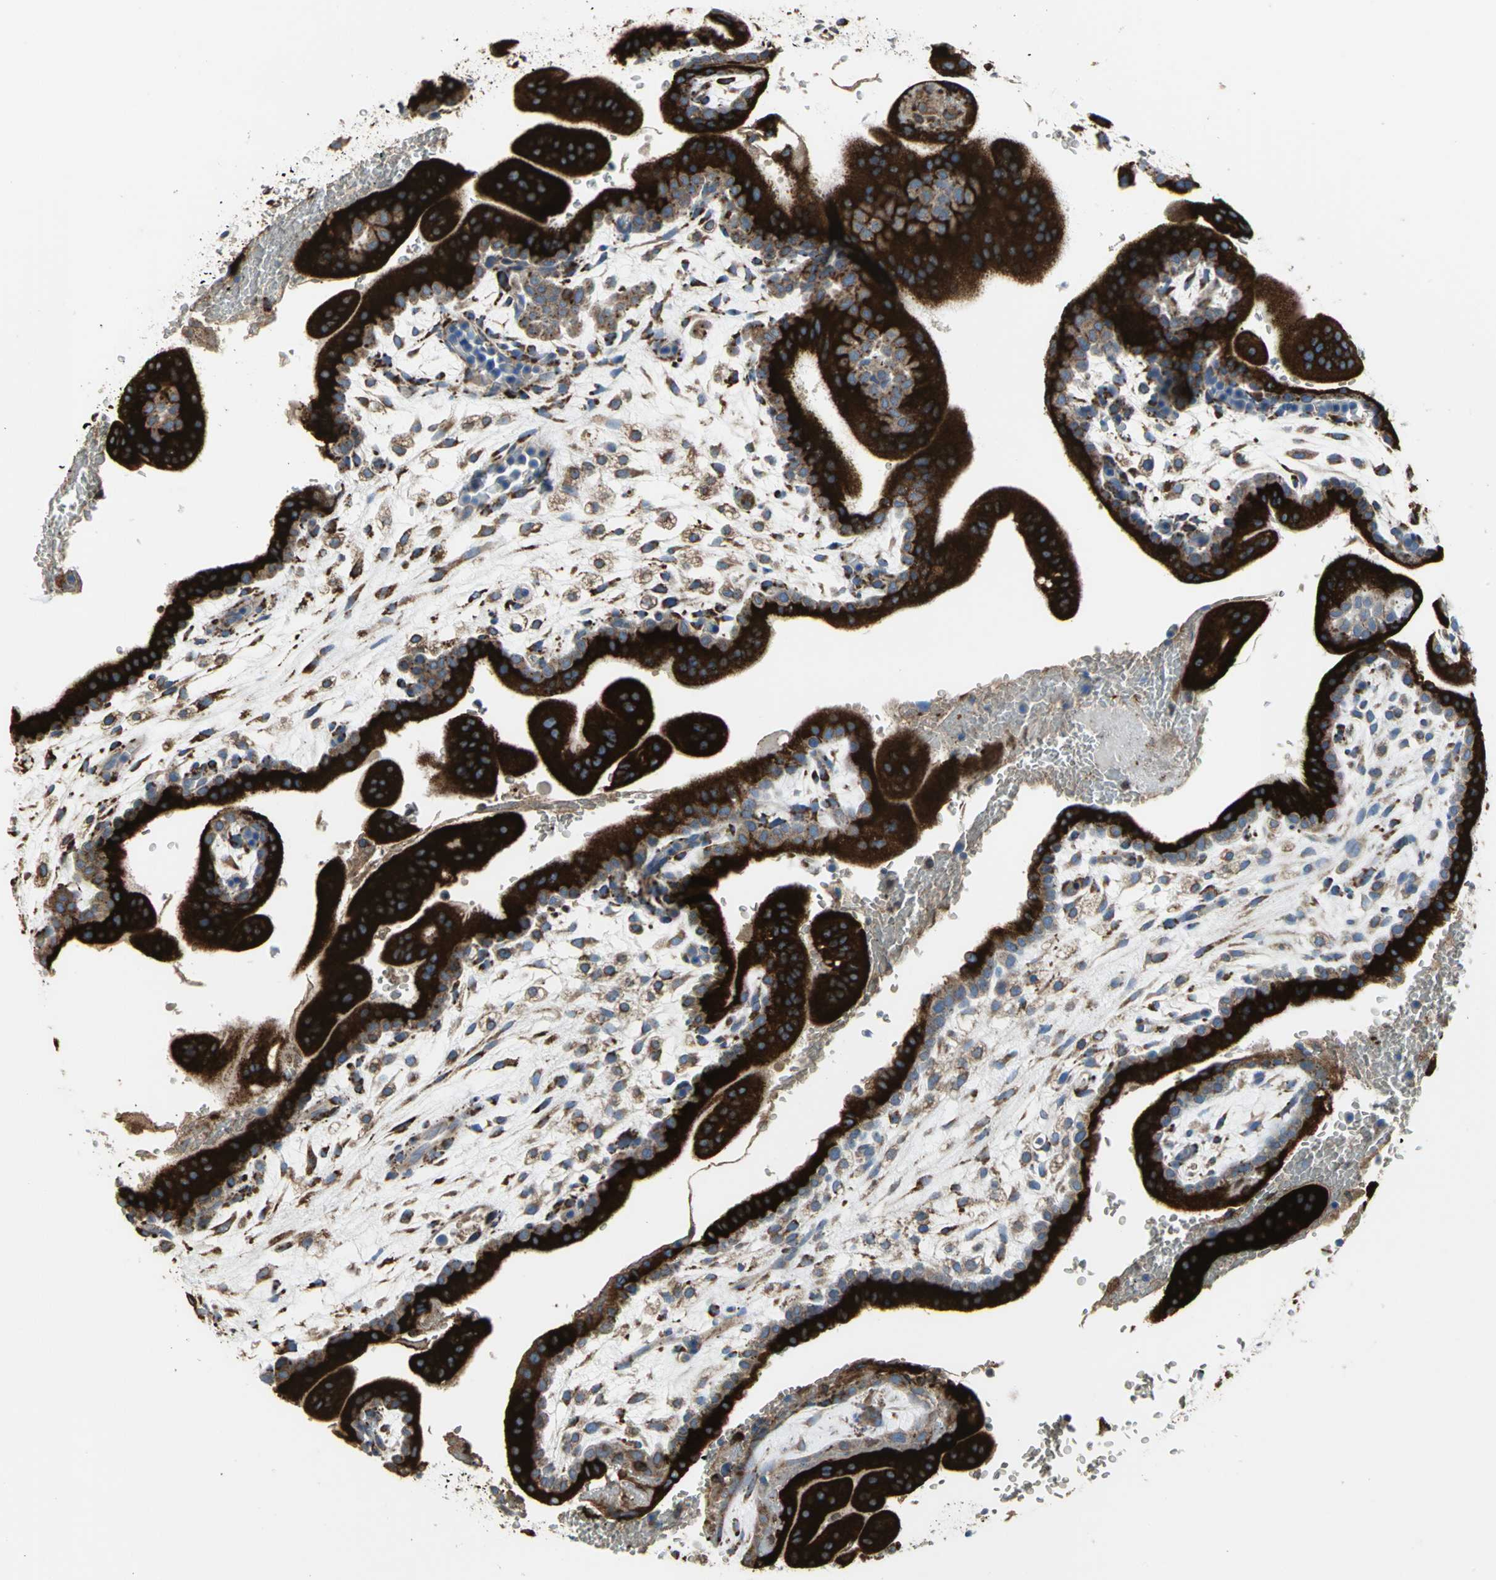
{"staining": {"intensity": "moderate", "quantity": ">75%", "location": "cytoplasmic/membranous"}, "tissue": "placenta", "cell_type": "Decidual cells", "image_type": "normal", "snomed": [{"axis": "morphology", "description": "Normal tissue, NOS"}, {"axis": "topography", "description": "Placenta"}], "caption": "Unremarkable placenta was stained to show a protein in brown. There is medium levels of moderate cytoplasmic/membranous expression in about >75% of decidual cells.", "gene": "SDF2L1", "patient": {"sex": "female", "age": 35}}